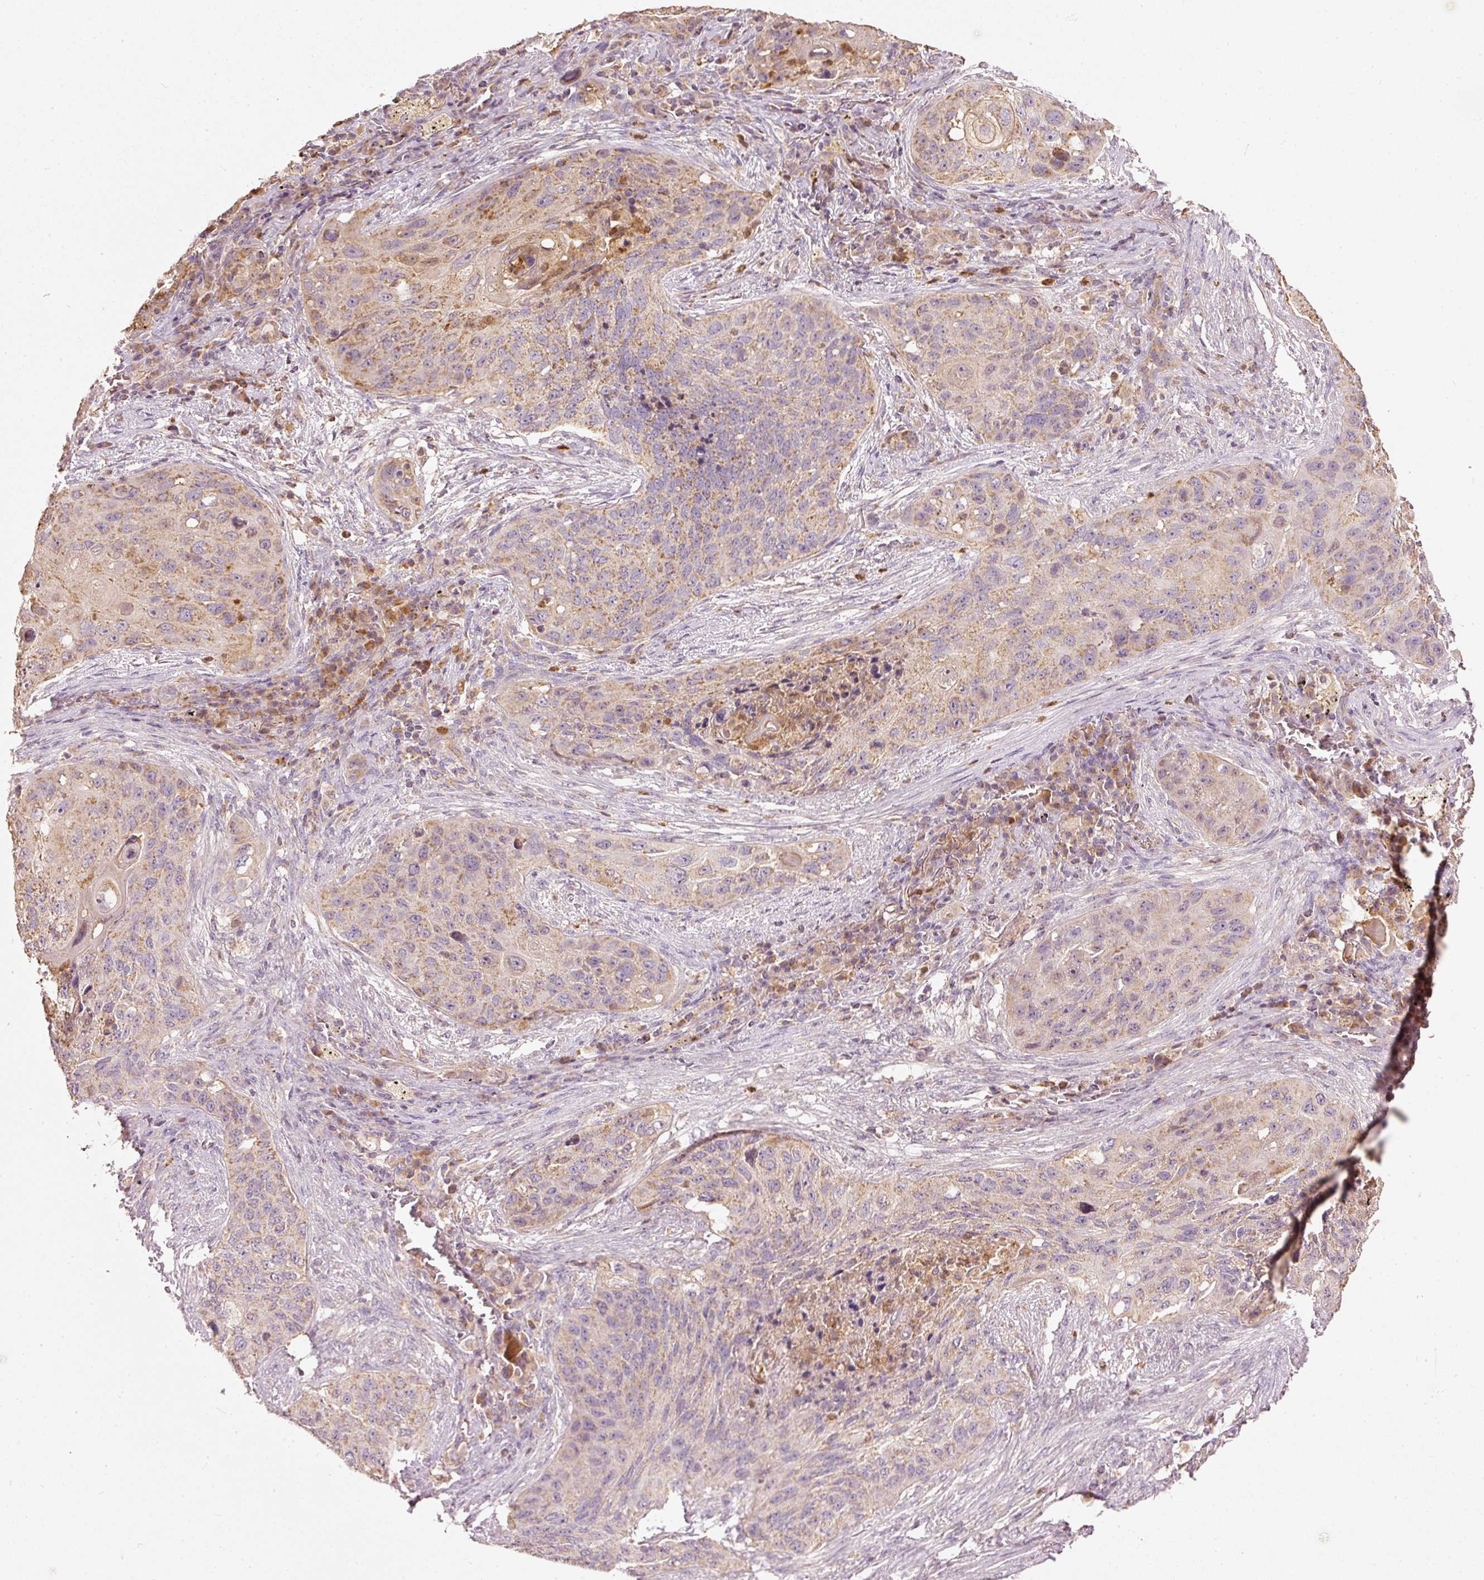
{"staining": {"intensity": "moderate", "quantity": "25%-75%", "location": "cytoplasmic/membranous"}, "tissue": "lung cancer", "cell_type": "Tumor cells", "image_type": "cancer", "snomed": [{"axis": "morphology", "description": "Squamous cell carcinoma, NOS"}, {"axis": "topography", "description": "Lung"}], "caption": "Protein expression analysis of human lung cancer reveals moderate cytoplasmic/membranous positivity in approximately 25%-75% of tumor cells.", "gene": "PSENEN", "patient": {"sex": "female", "age": 63}}